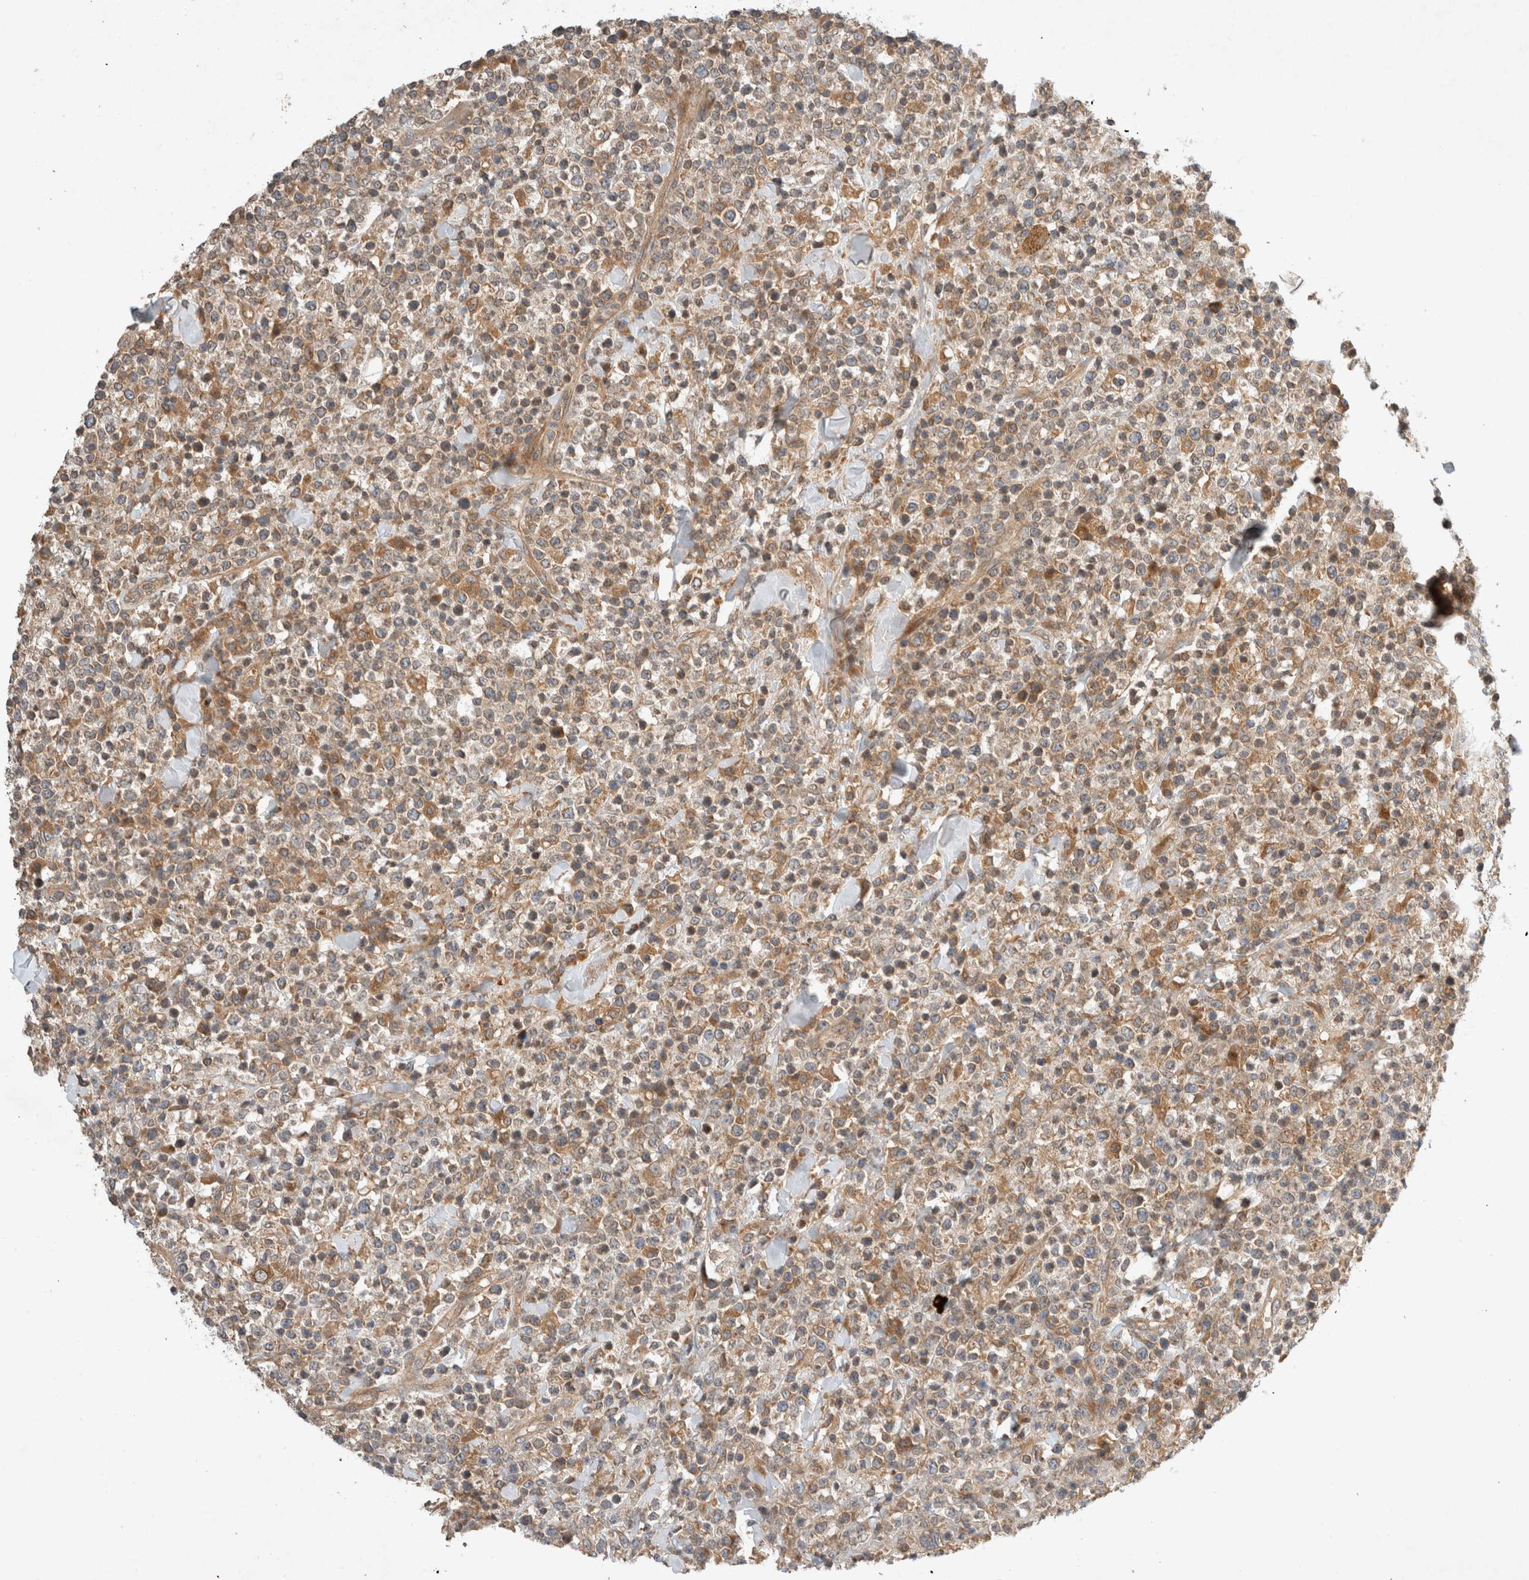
{"staining": {"intensity": "weak", "quantity": ">75%", "location": "cytoplasmic/membranous"}, "tissue": "lymphoma", "cell_type": "Tumor cells", "image_type": "cancer", "snomed": [{"axis": "morphology", "description": "Malignant lymphoma, non-Hodgkin's type, High grade"}, {"axis": "topography", "description": "Colon"}], "caption": "Lymphoma was stained to show a protein in brown. There is low levels of weak cytoplasmic/membranous expression in approximately >75% of tumor cells.", "gene": "ARMC9", "patient": {"sex": "female", "age": 53}}